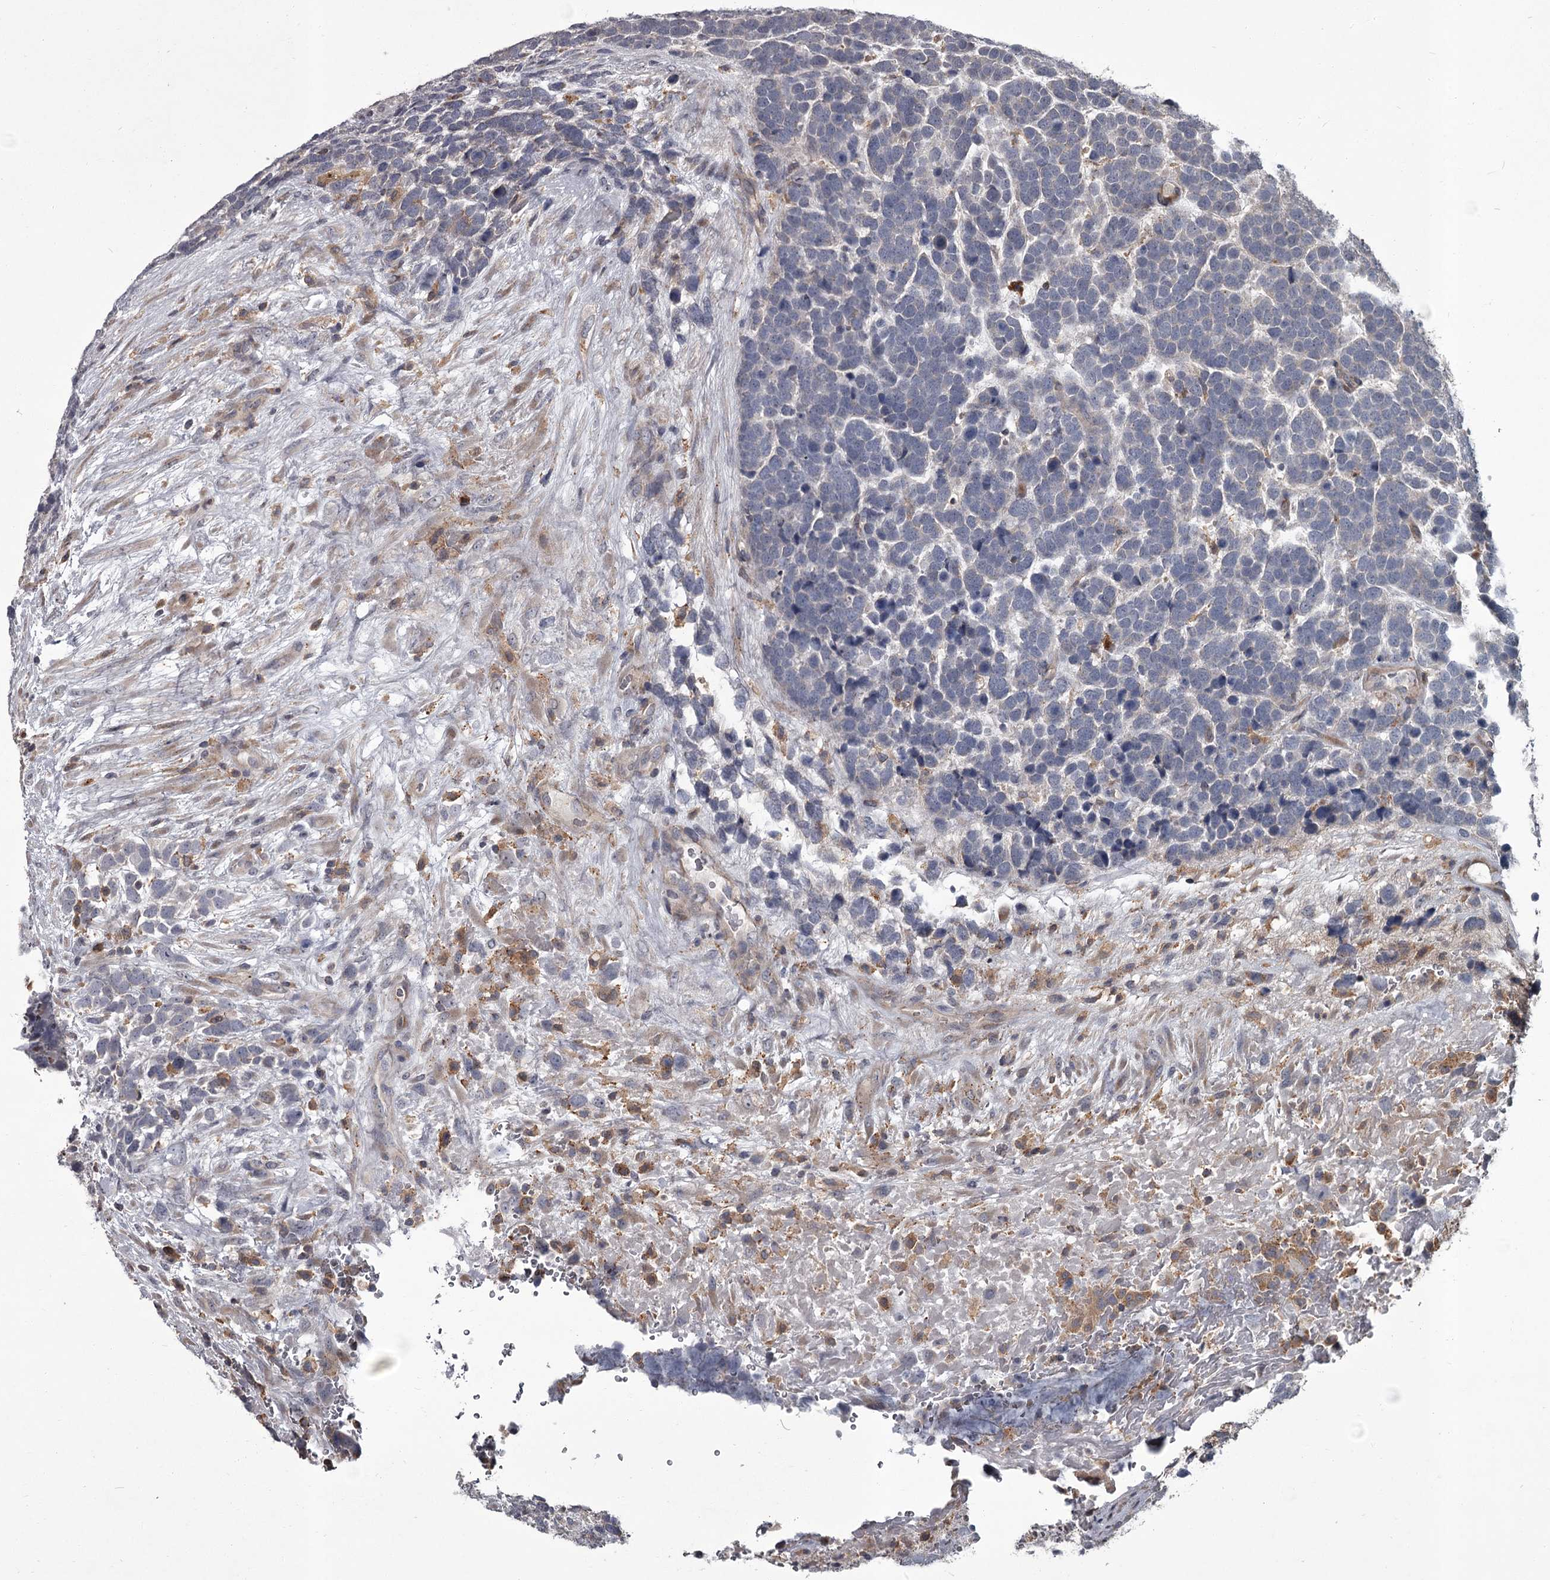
{"staining": {"intensity": "negative", "quantity": "none", "location": "none"}, "tissue": "urothelial cancer", "cell_type": "Tumor cells", "image_type": "cancer", "snomed": [{"axis": "morphology", "description": "Urothelial carcinoma, High grade"}, {"axis": "topography", "description": "Urinary bladder"}], "caption": "Protein analysis of urothelial cancer exhibits no significant positivity in tumor cells. Nuclei are stained in blue.", "gene": "UNC93B1", "patient": {"sex": "female", "age": 82}}